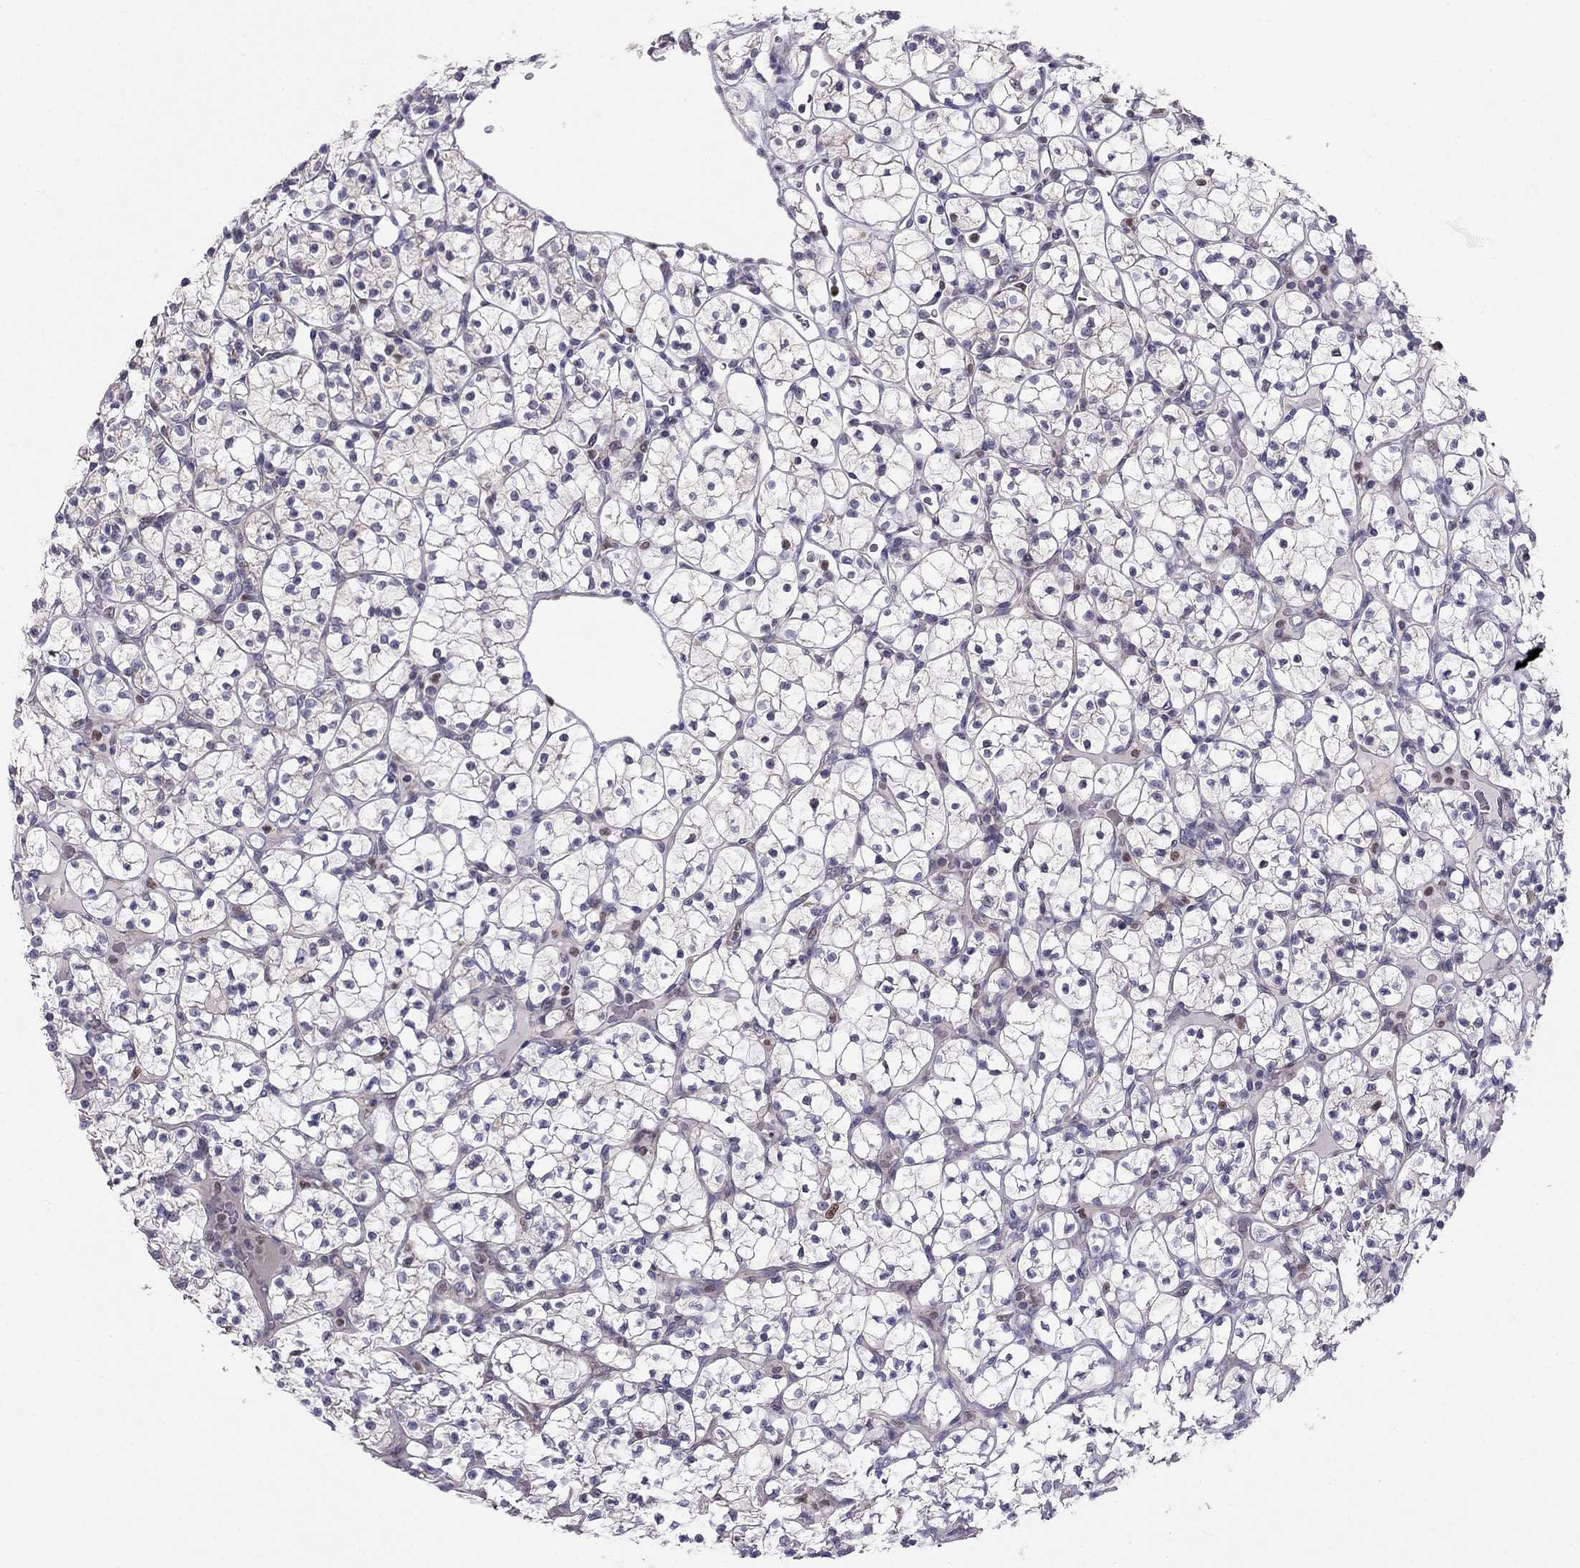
{"staining": {"intensity": "moderate", "quantity": "<25%", "location": "nuclear"}, "tissue": "renal cancer", "cell_type": "Tumor cells", "image_type": "cancer", "snomed": [{"axis": "morphology", "description": "Adenocarcinoma, NOS"}, {"axis": "topography", "description": "Kidney"}], "caption": "Moderate nuclear expression for a protein is present in about <25% of tumor cells of renal adenocarcinoma using immunohistochemistry.", "gene": "LRRC39", "patient": {"sex": "female", "age": 89}}